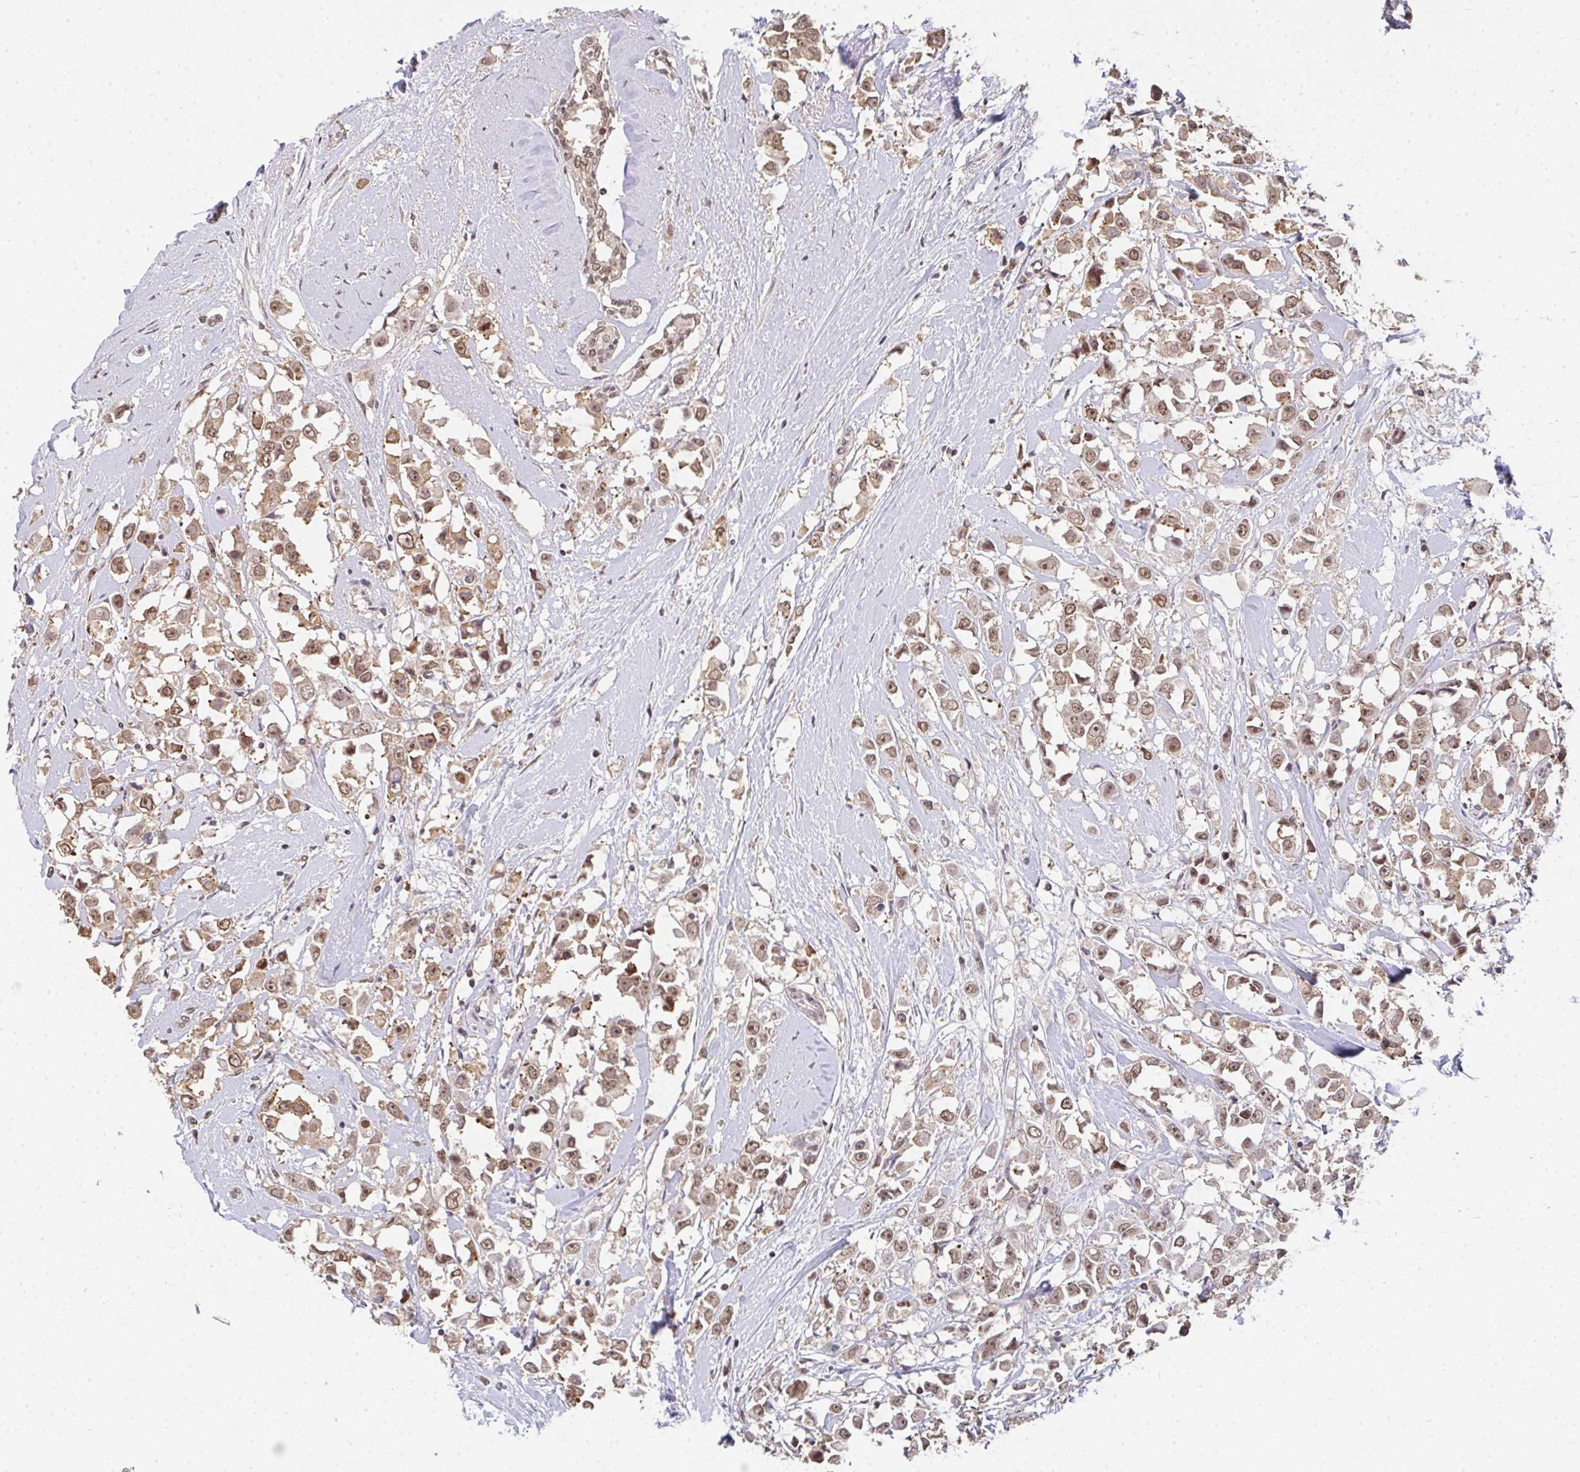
{"staining": {"intensity": "moderate", "quantity": ">75%", "location": "nuclear"}, "tissue": "breast cancer", "cell_type": "Tumor cells", "image_type": "cancer", "snomed": [{"axis": "morphology", "description": "Duct carcinoma"}, {"axis": "topography", "description": "Breast"}], "caption": "High-magnification brightfield microscopy of breast cancer stained with DAB (brown) and counterstained with hematoxylin (blue). tumor cells exhibit moderate nuclear expression is seen in about>75% of cells. Using DAB (3,3'-diaminobenzidine) (brown) and hematoxylin (blue) stains, captured at high magnification using brightfield microscopy.", "gene": "DKC1", "patient": {"sex": "female", "age": 61}}